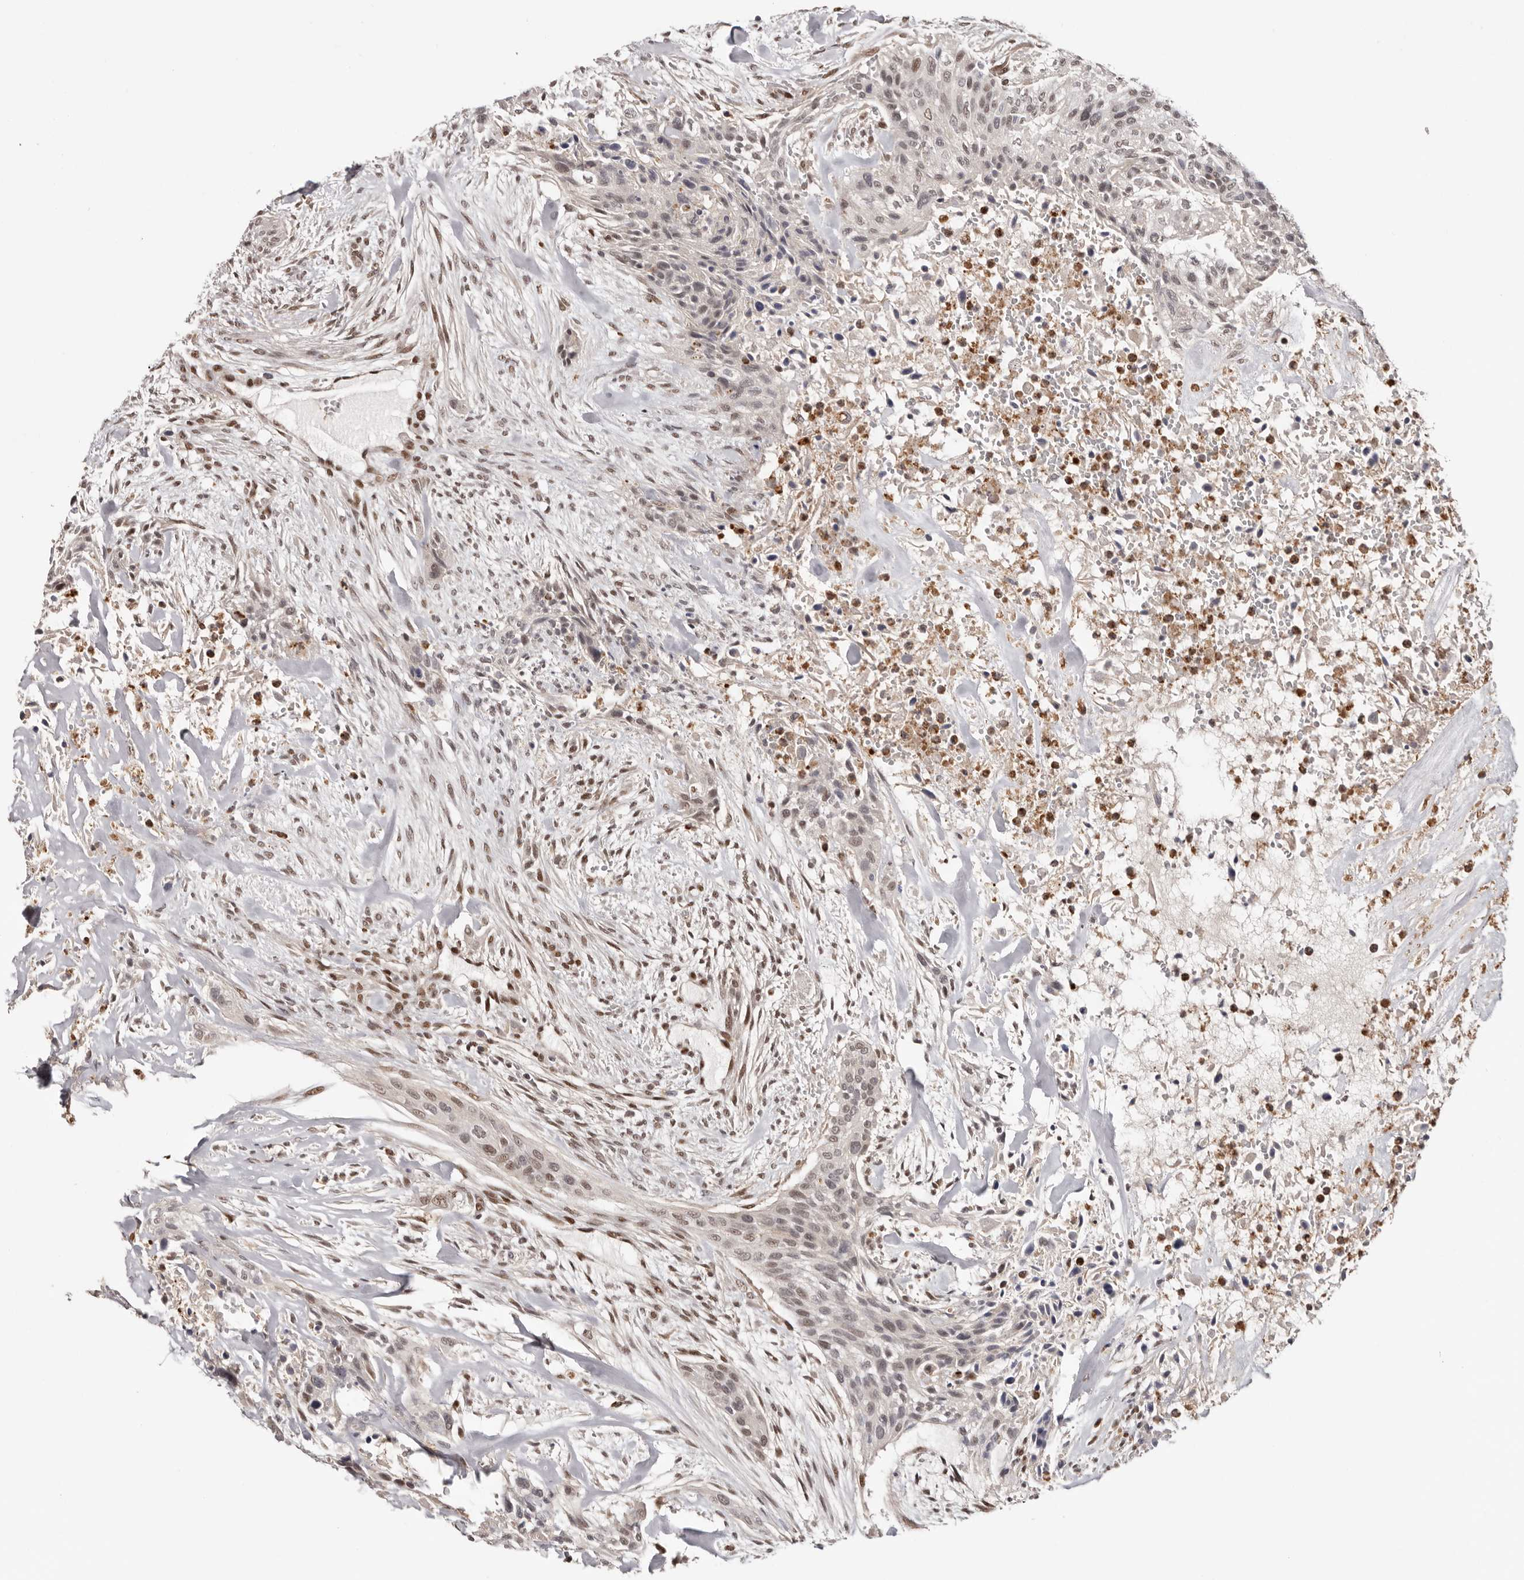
{"staining": {"intensity": "weak", "quantity": "25%-75%", "location": "nuclear"}, "tissue": "urothelial cancer", "cell_type": "Tumor cells", "image_type": "cancer", "snomed": [{"axis": "morphology", "description": "Urothelial carcinoma, High grade"}, {"axis": "topography", "description": "Urinary bladder"}], "caption": "Weak nuclear positivity for a protein is present in about 25%-75% of tumor cells of high-grade urothelial carcinoma using IHC.", "gene": "SMAD7", "patient": {"sex": "male", "age": 35}}